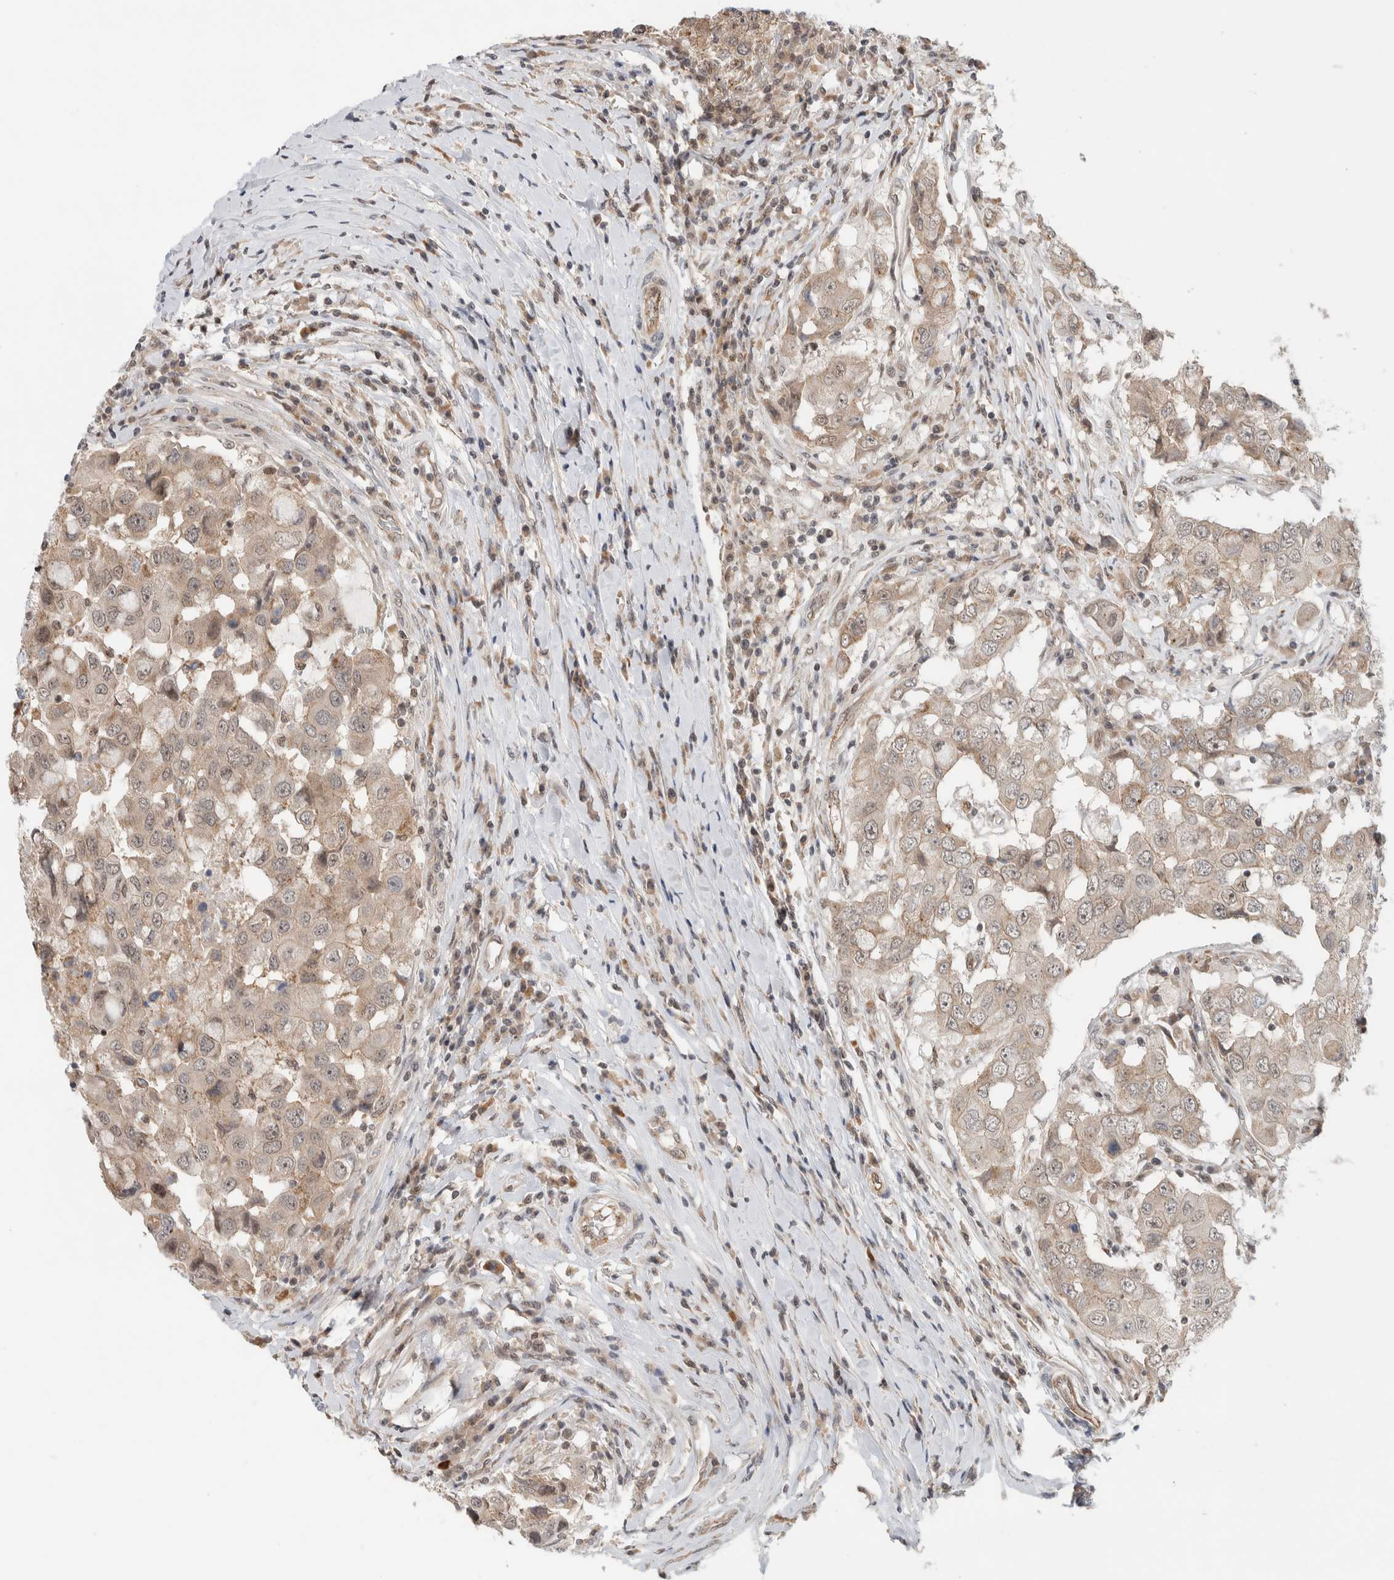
{"staining": {"intensity": "weak", "quantity": "<25%", "location": "cytoplasmic/membranous"}, "tissue": "breast cancer", "cell_type": "Tumor cells", "image_type": "cancer", "snomed": [{"axis": "morphology", "description": "Duct carcinoma"}, {"axis": "topography", "description": "Breast"}], "caption": "An IHC micrograph of breast intraductal carcinoma is shown. There is no staining in tumor cells of breast intraductal carcinoma.", "gene": "DEPTOR", "patient": {"sex": "female", "age": 27}}